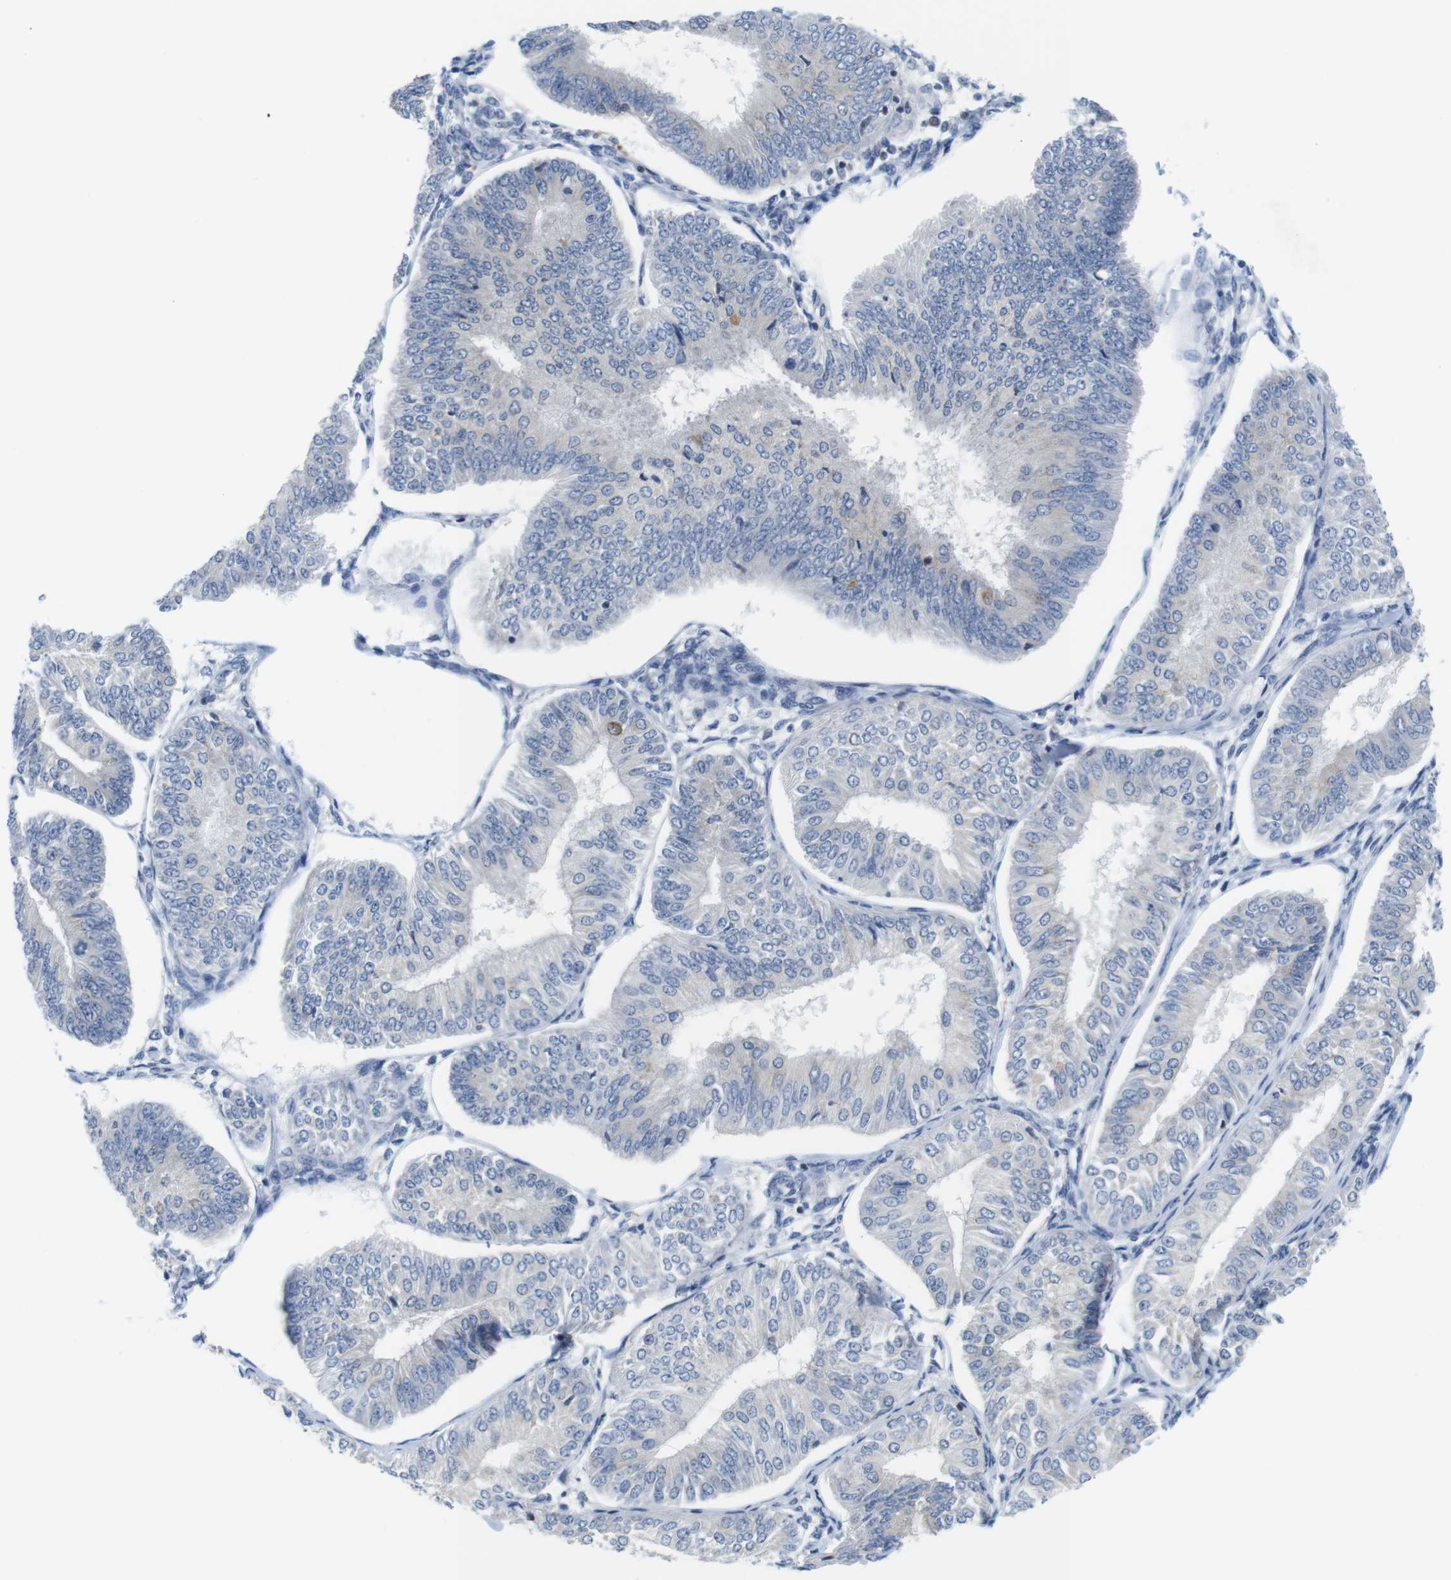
{"staining": {"intensity": "negative", "quantity": "none", "location": "none"}, "tissue": "endometrial cancer", "cell_type": "Tumor cells", "image_type": "cancer", "snomed": [{"axis": "morphology", "description": "Adenocarcinoma, NOS"}, {"axis": "topography", "description": "Endometrium"}], "caption": "High magnification brightfield microscopy of endometrial cancer stained with DAB (brown) and counterstained with hematoxylin (blue): tumor cells show no significant staining.", "gene": "CNGA2", "patient": {"sex": "female", "age": 58}}